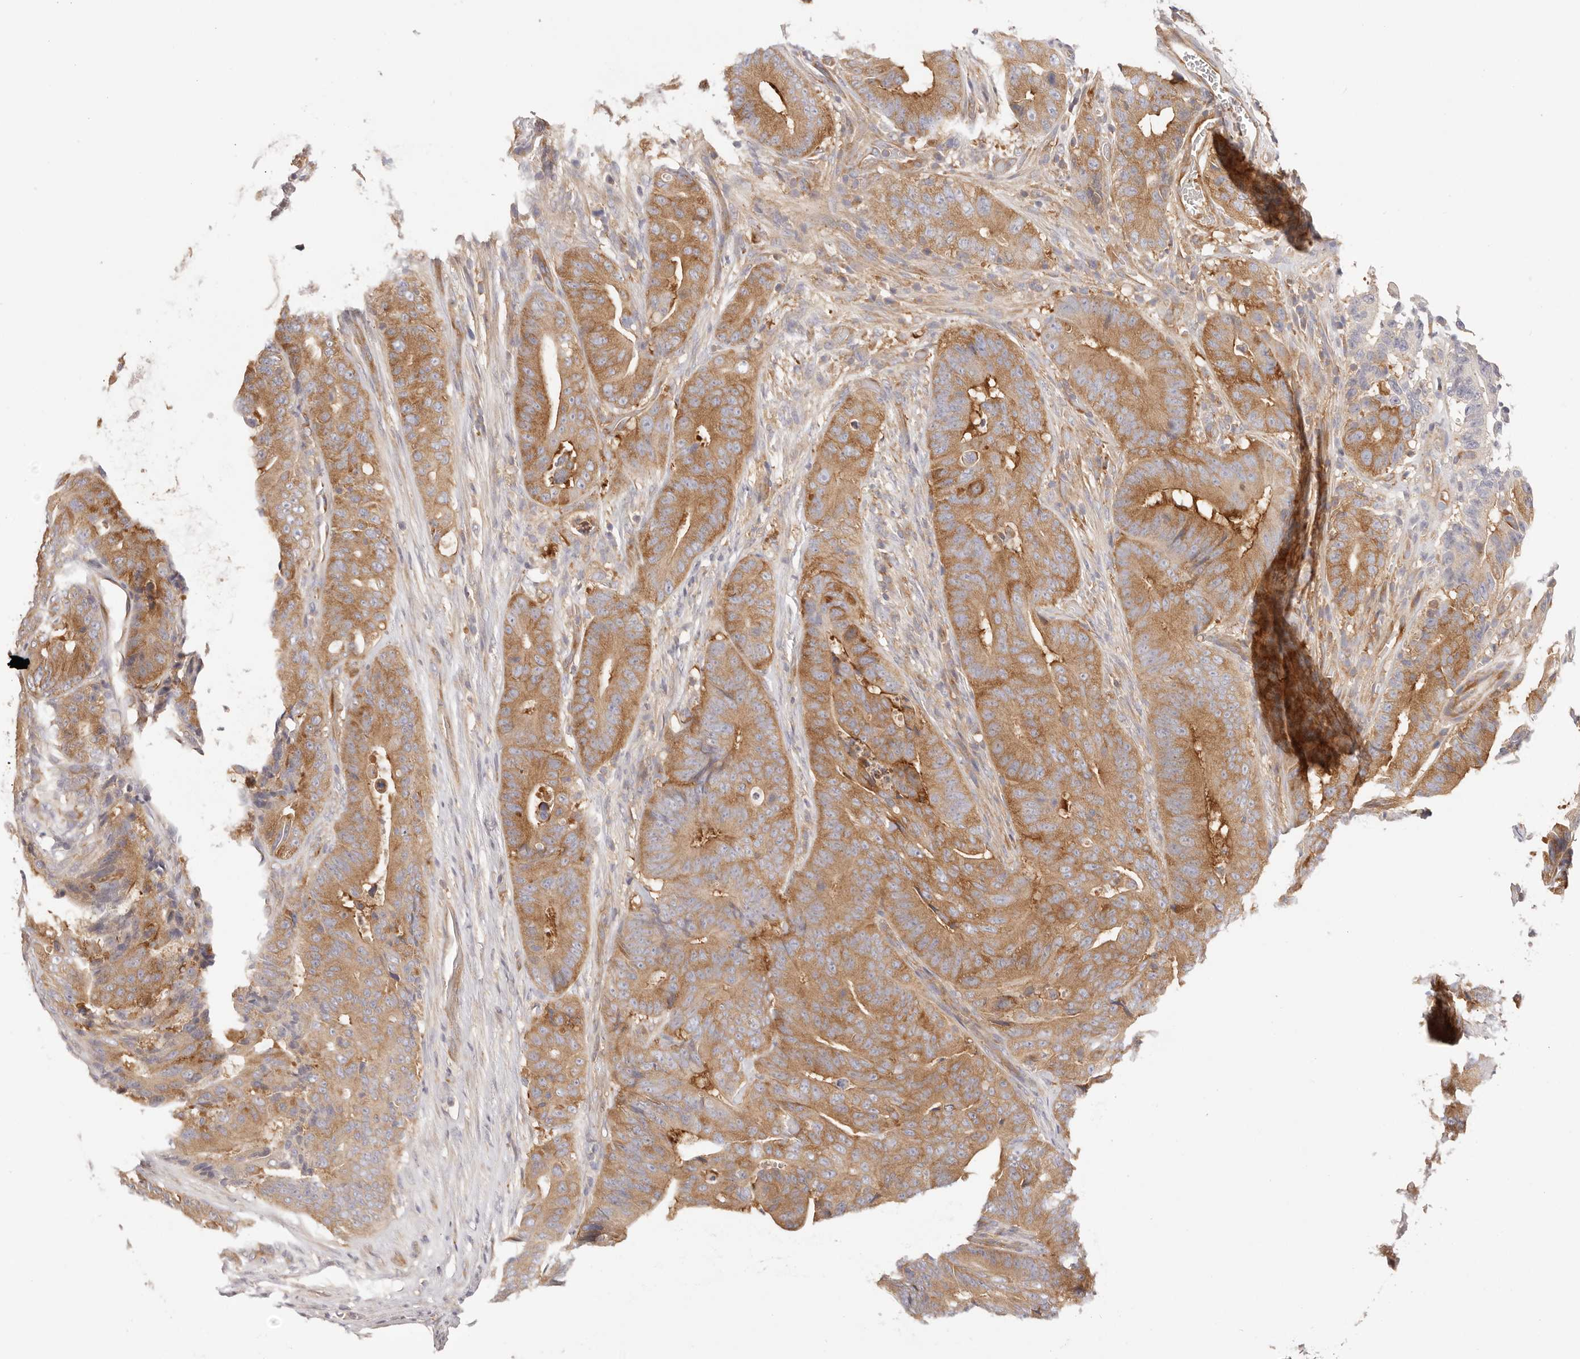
{"staining": {"intensity": "moderate", "quantity": ">75%", "location": "cytoplasmic/membranous"}, "tissue": "colorectal cancer", "cell_type": "Tumor cells", "image_type": "cancer", "snomed": [{"axis": "morphology", "description": "Adenocarcinoma, NOS"}, {"axis": "topography", "description": "Colon"}], "caption": "A micrograph of human colorectal adenocarcinoma stained for a protein displays moderate cytoplasmic/membranous brown staining in tumor cells.", "gene": "KCMF1", "patient": {"sex": "male", "age": 83}}